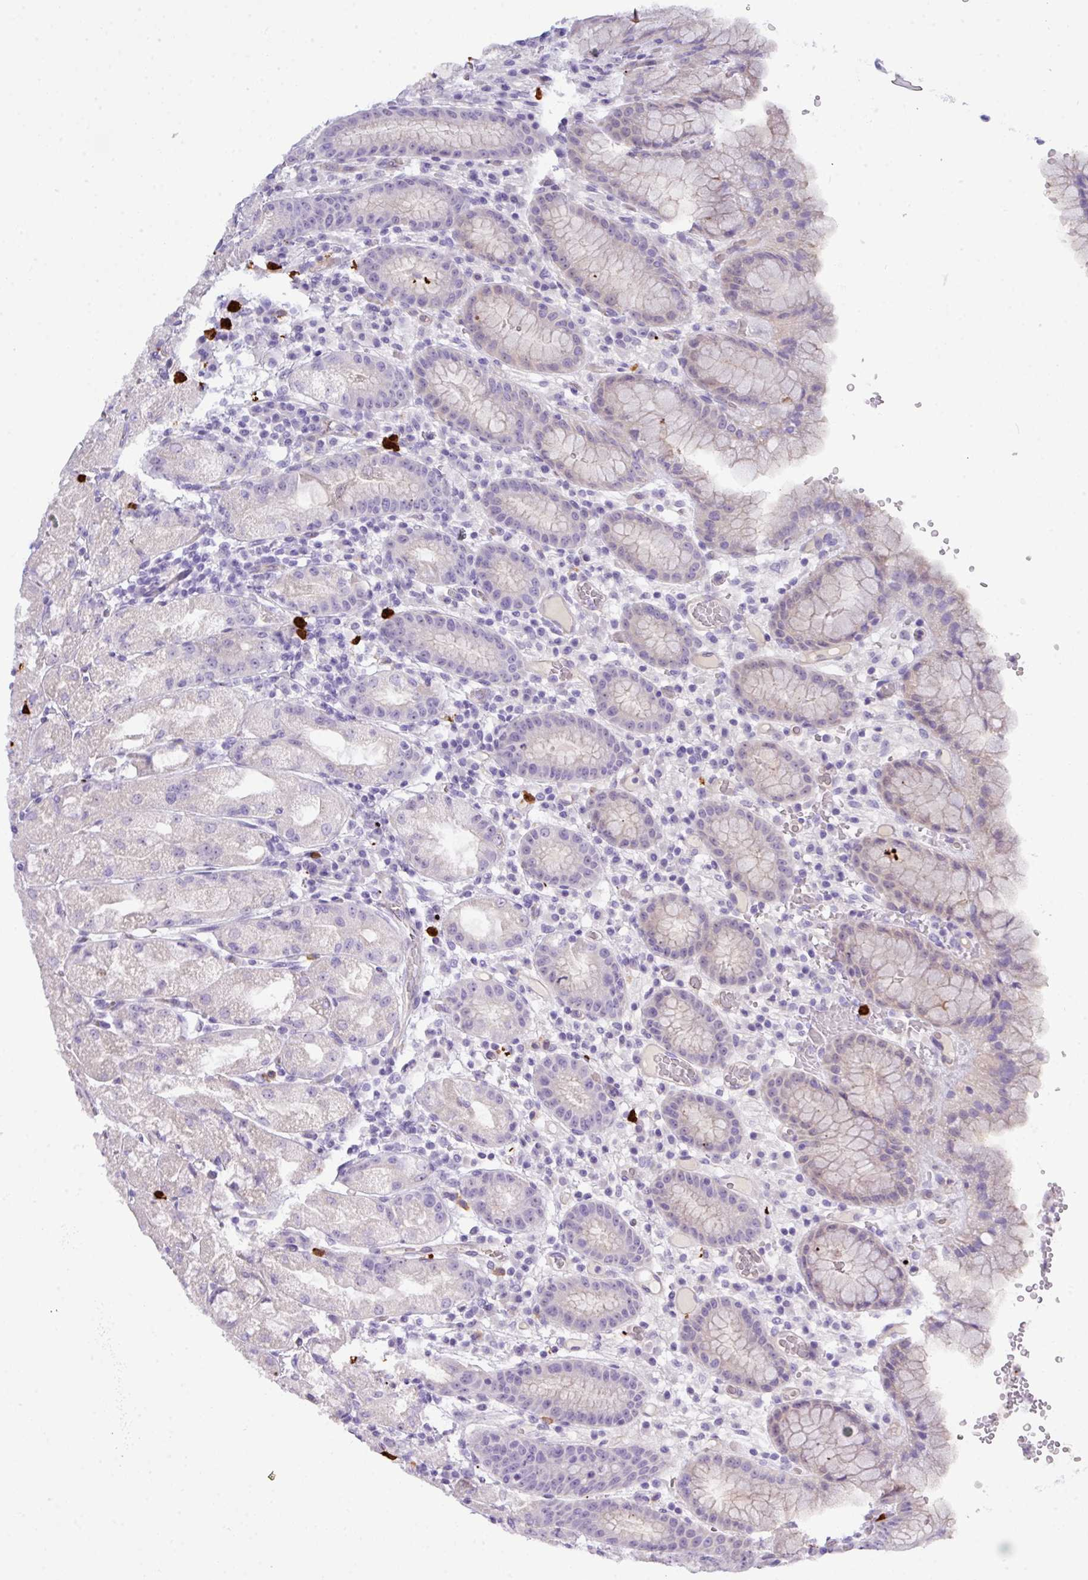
{"staining": {"intensity": "weak", "quantity": "<25%", "location": "cytoplasmic/membranous"}, "tissue": "stomach", "cell_type": "Glandular cells", "image_type": "normal", "snomed": [{"axis": "morphology", "description": "Normal tissue, NOS"}, {"axis": "topography", "description": "Stomach, upper"}], "caption": "Immunohistochemistry photomicrograph of benign stomach: stomach stained with DAB (3,3'-diaminobenzidine) demonstrates no significant protein expression in glandular cells. (DAB IHC, high magnification).", "gene": "MRM2", "patient": {"sex": "male", "age": 52}}